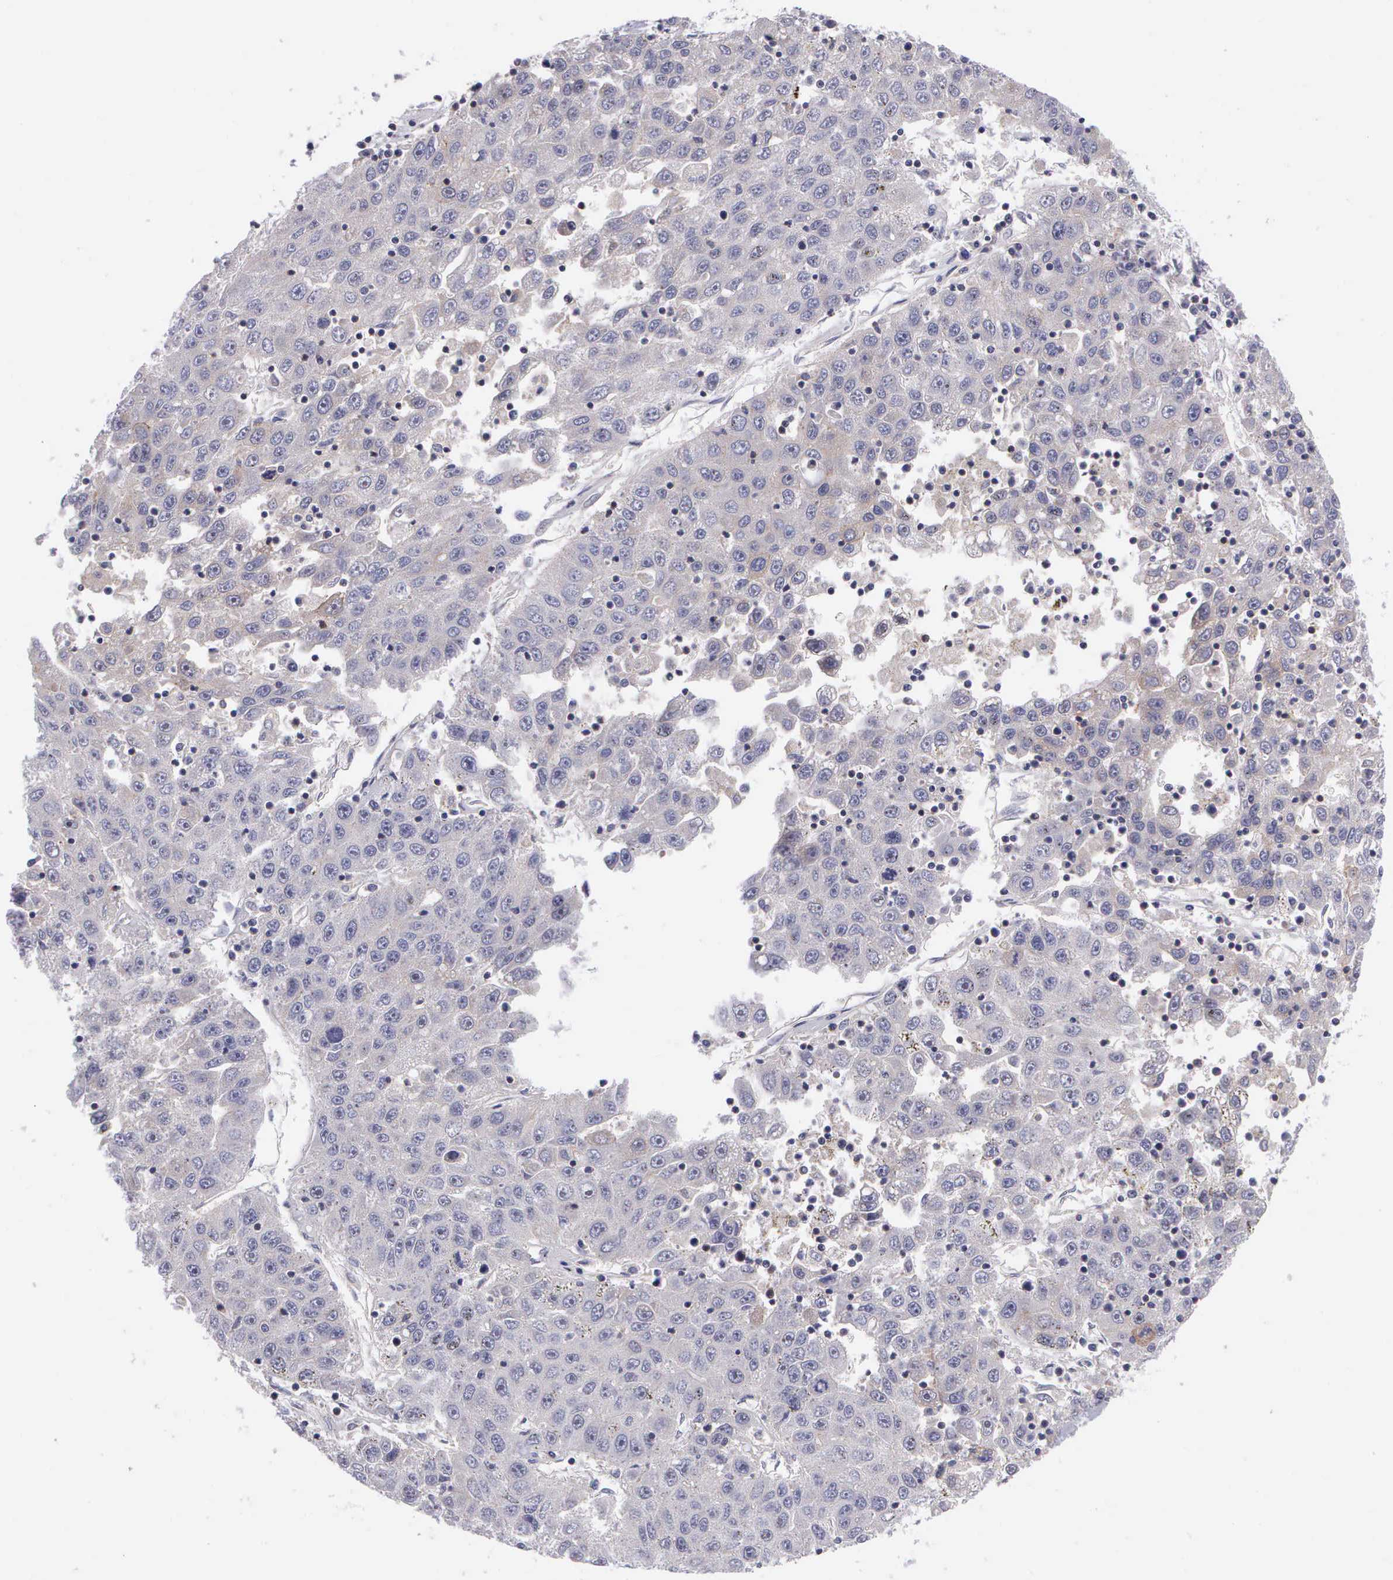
{"staining": {"intensity": "moderate", "quantity": "<25%", "location": "cytoplasmic/membranous"}, "tissue": "liver cancer", "cell_type": "Tumor cells", "image_type": "cancer", "snomed": [{"axis": "morphology", "description": "Carcinoma, Hepatocellular, NOS"}, {"axis": "topography", "description": "Liver"}], "caption": "The micrograph demonstrates staining of hepatocellular carcinoma (liver), revealing moderate cytoplasmic/membranous protein positivity (brown color) within tumor cells.", "gene": "MICAL3", "patient": {"sex": "male", "age": 49}}